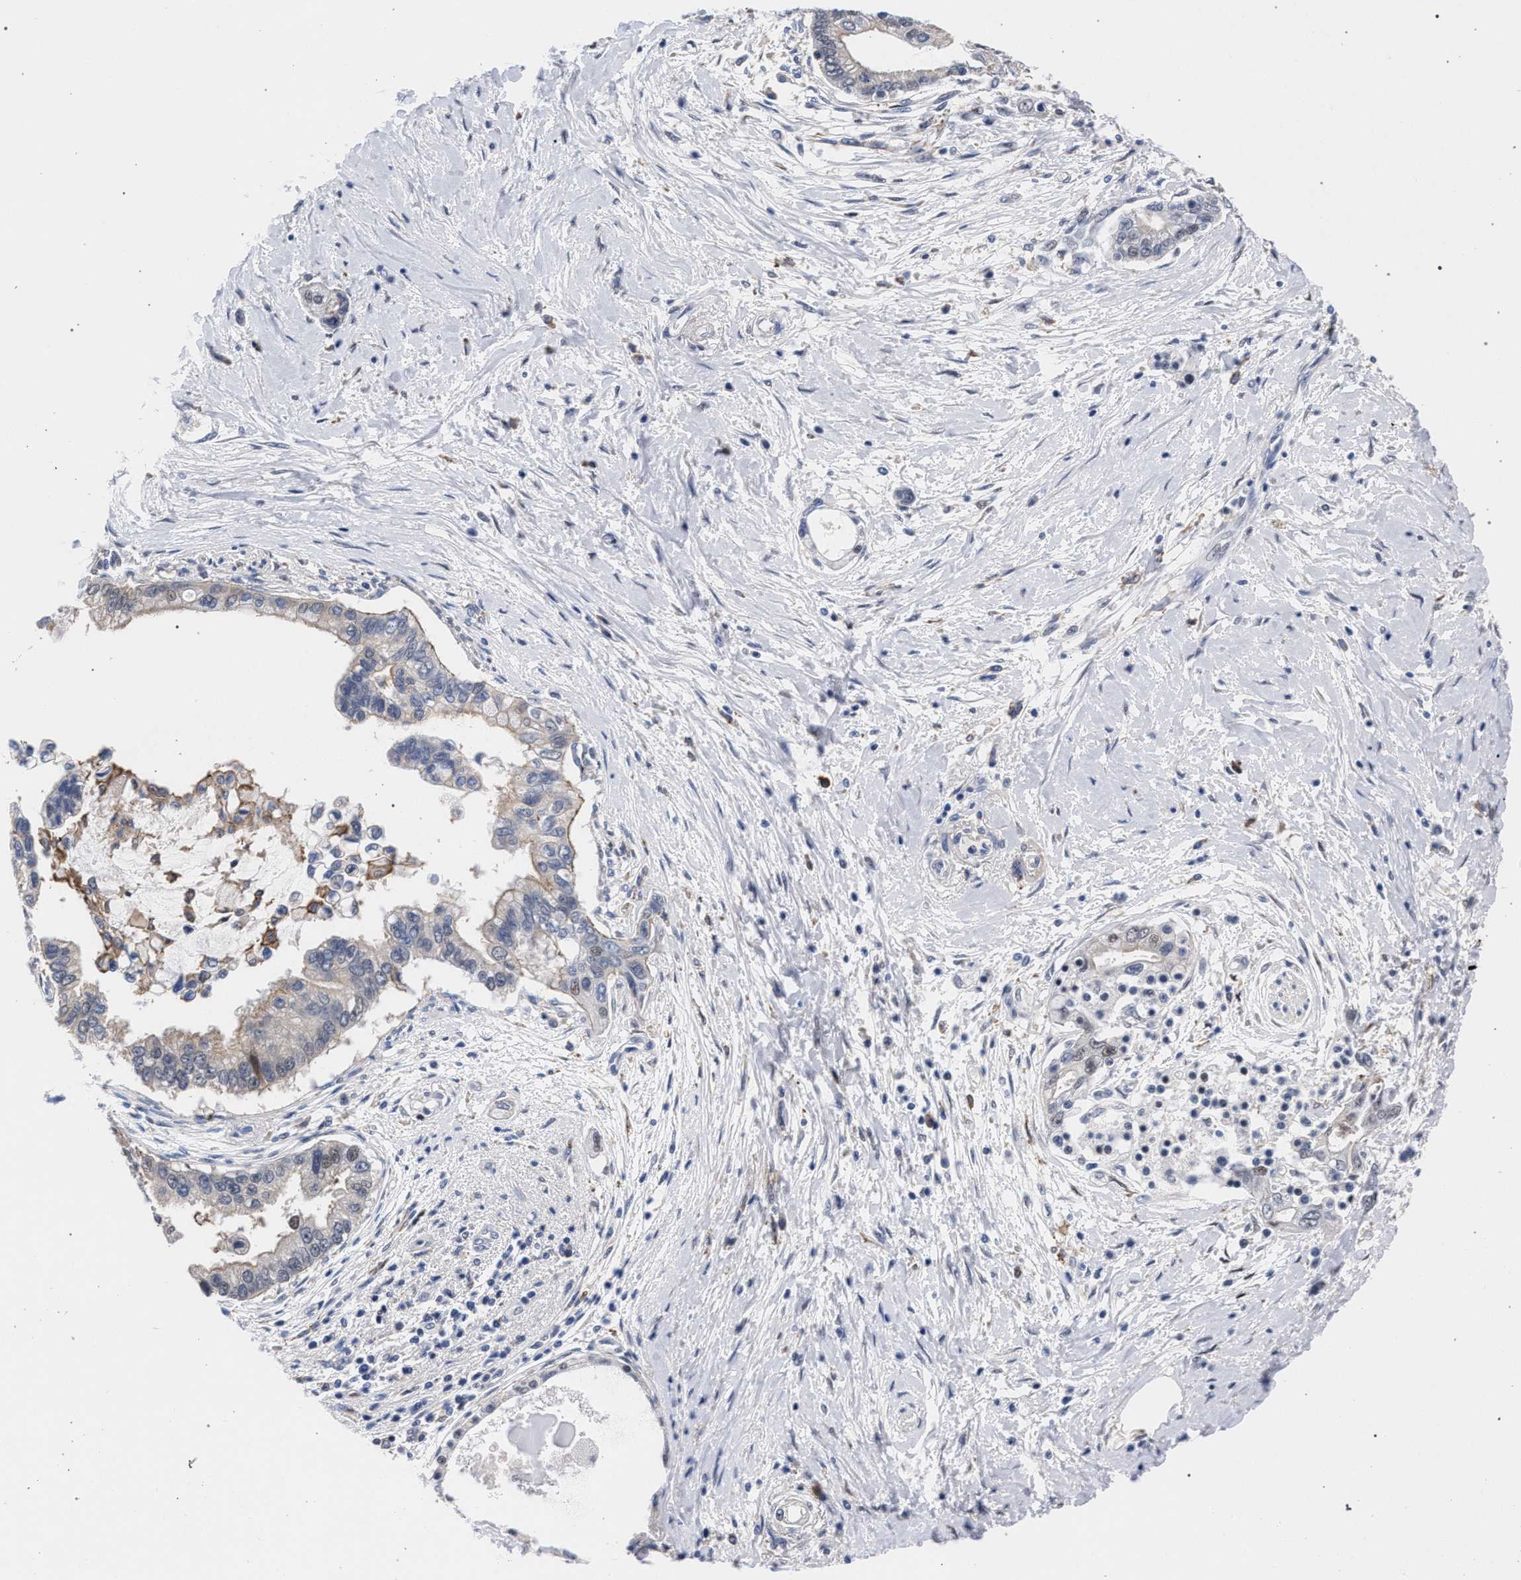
{"staining": {"intensity": "weak", "quantity": "<25%", "location": "cytoplasmic/membranous"}, "tissue": "pancreatic cancer", "cell_type": "Tumor cells", "image_type": "cancer", "snomed": [{"axis": "morphology", "description": "Adenocarcinoma, NOS"}, {"axis": "topography", "description": "Pancreas"}], "caption": "Protein analysis of pancreatic cancer (adenocarcinoma) reveals no significant positivity in tumor cells.", "gene": "ZNF462", "patient": {"sex": "male", "age": 59}}